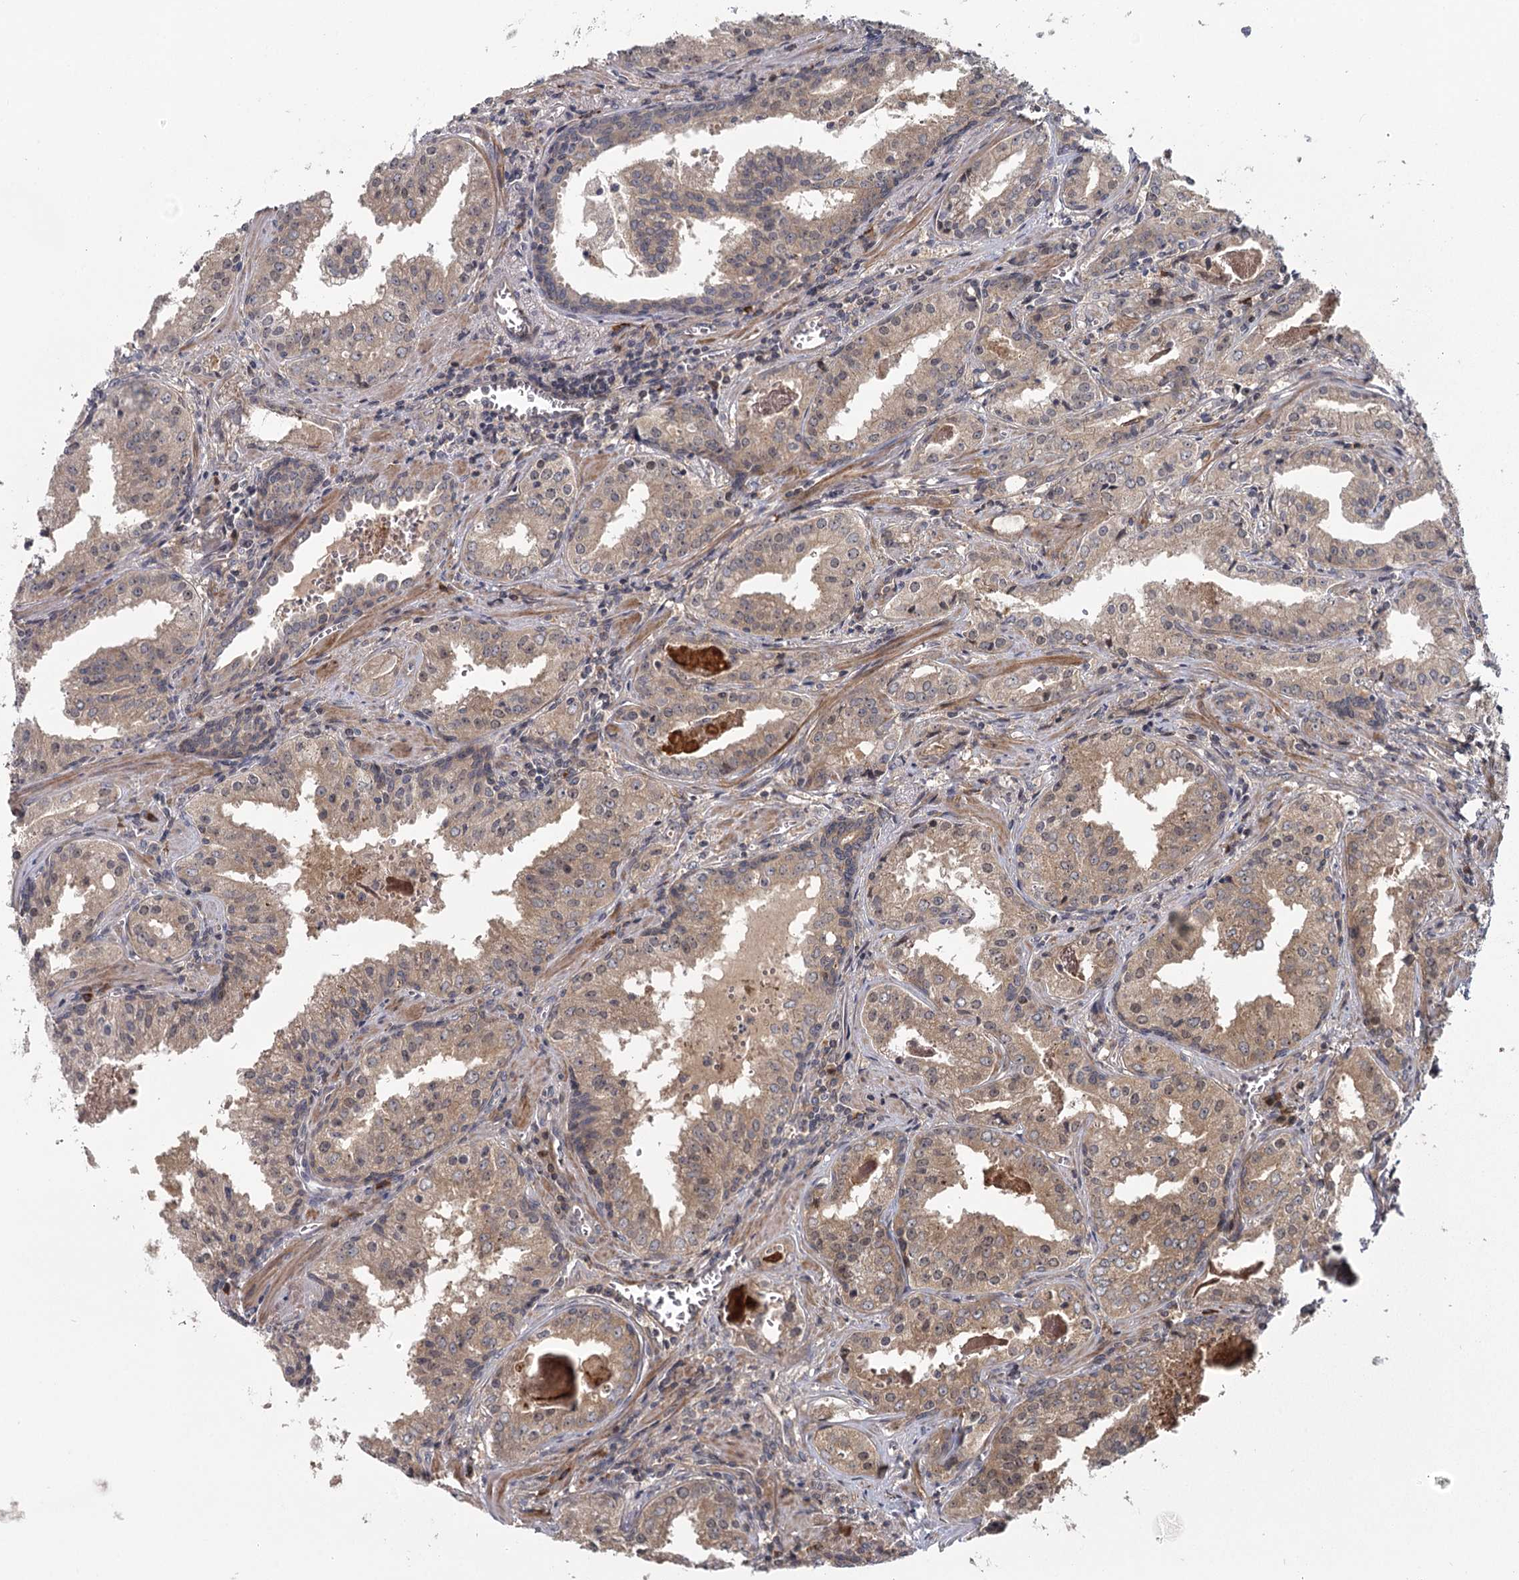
{"staining": {"intensity": "moderate", "quantity": ">75%", "location": "cytoplasmic/membranous"}, "tissue": "prostate cancer", "cell_type": "Tumor cells", "image_type": "cancer", "snomed": [{"axis": "morphology", "description": "Adenocarcinoma, High grade"}, {"axis": "topography", "description": "Prostate"}], "caption": "DAB (3,3'-diaminobenzidine) immunohistochemical staining of prostate cancer (high-grade adenocarcinoma) reveals moderate cytoplasmic/membranous protein staining in about >75% of tumor cells.", "gene": "RAPGEF6", "patient": {"sex": "male", "age": 68}}